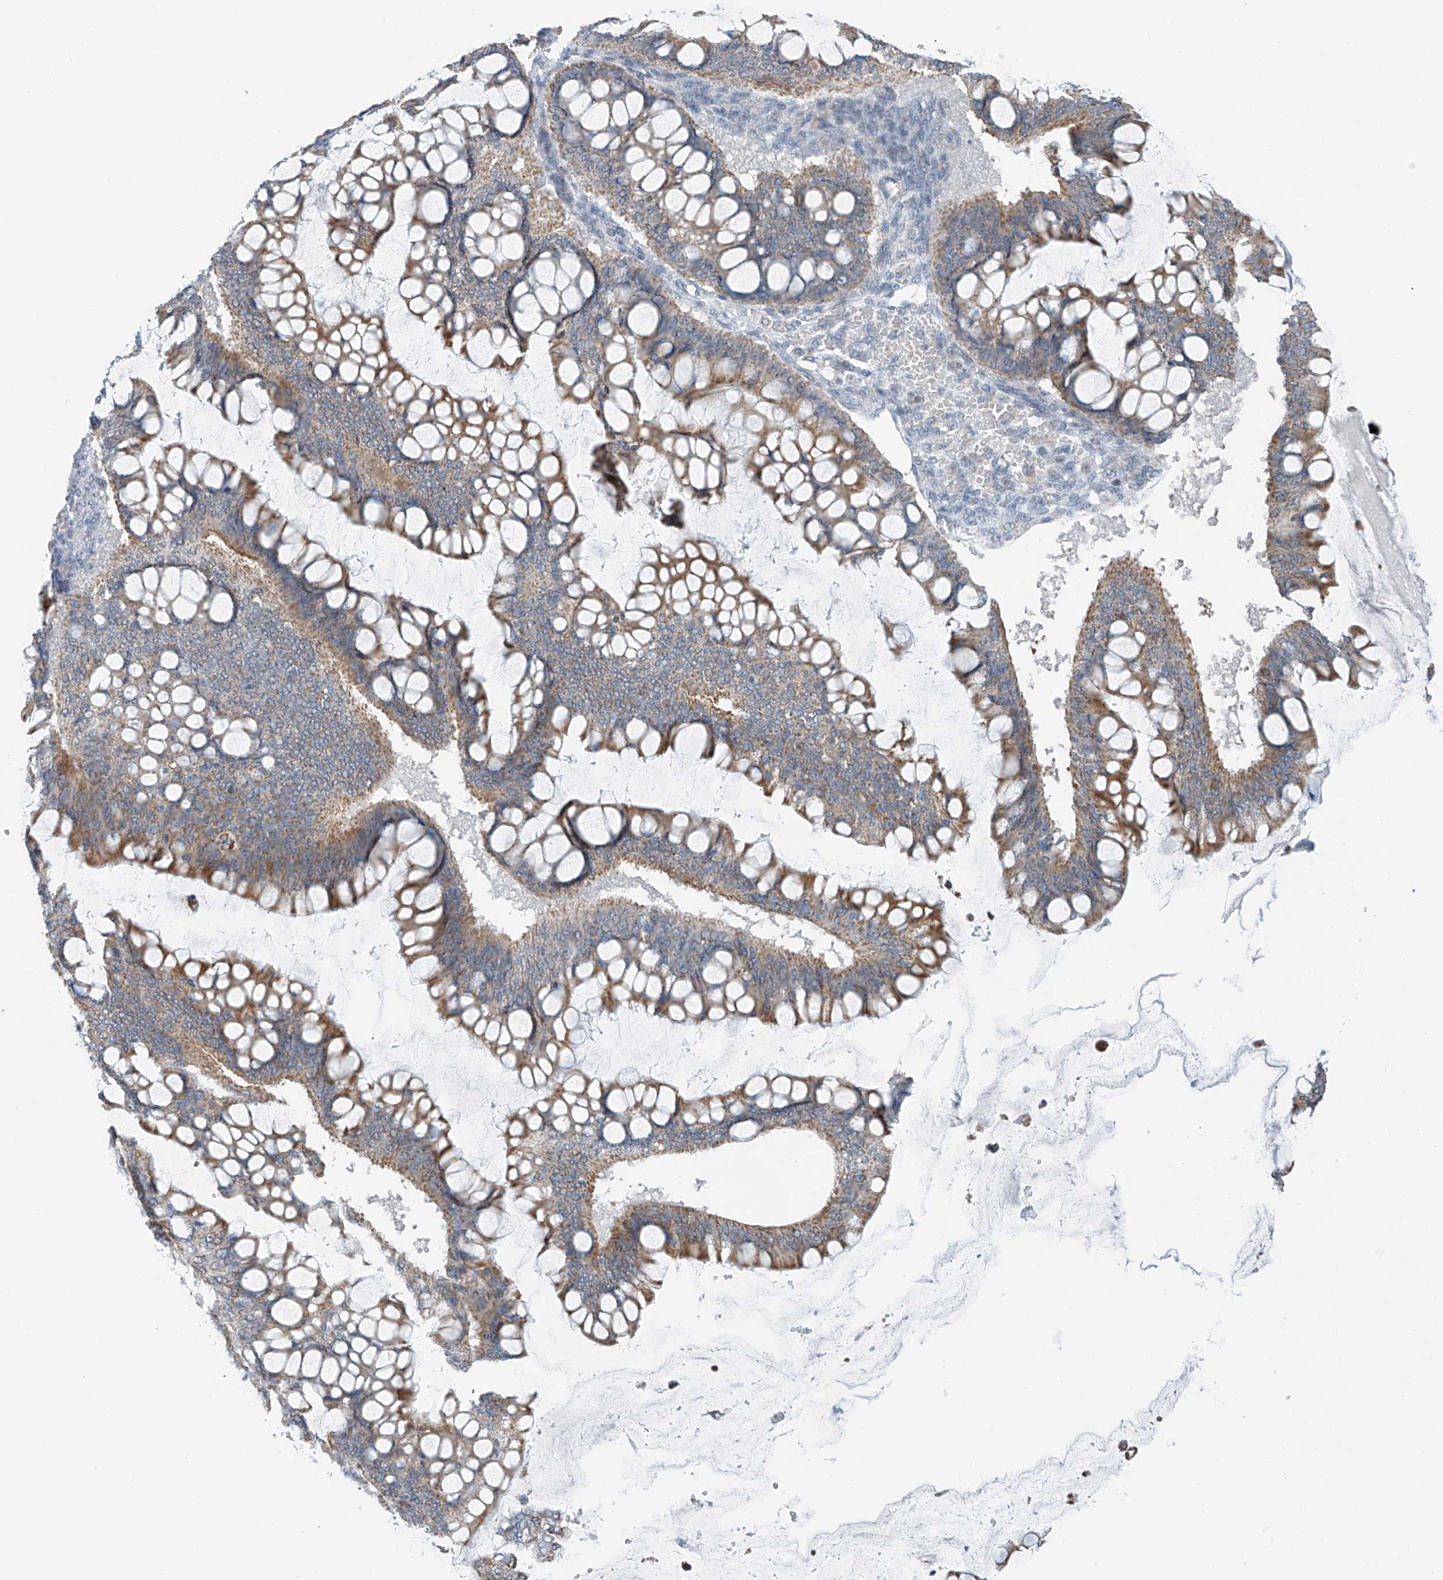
{"staining": {"intensity": "moderate", "quantity": ">75%", "location": "cytoplasmic/membranous"}, "tissue": "ovarian cancer", "cell_type": "Tumor cells", "image_type": "cancer", "snomed": [{"axis": "morphology", "description": "Cystadenocarcinoma, mucinous, NOS"}, {"axis": "topography", "description": "Ovary"}], "caption": "Human mucinous cystadenocarcinoma (ovarian) stained with a protein marker demonstrates moderate staining in tumor cells.", "gene": "KLF15", "patient": {"sex": "female", "age": 73}}